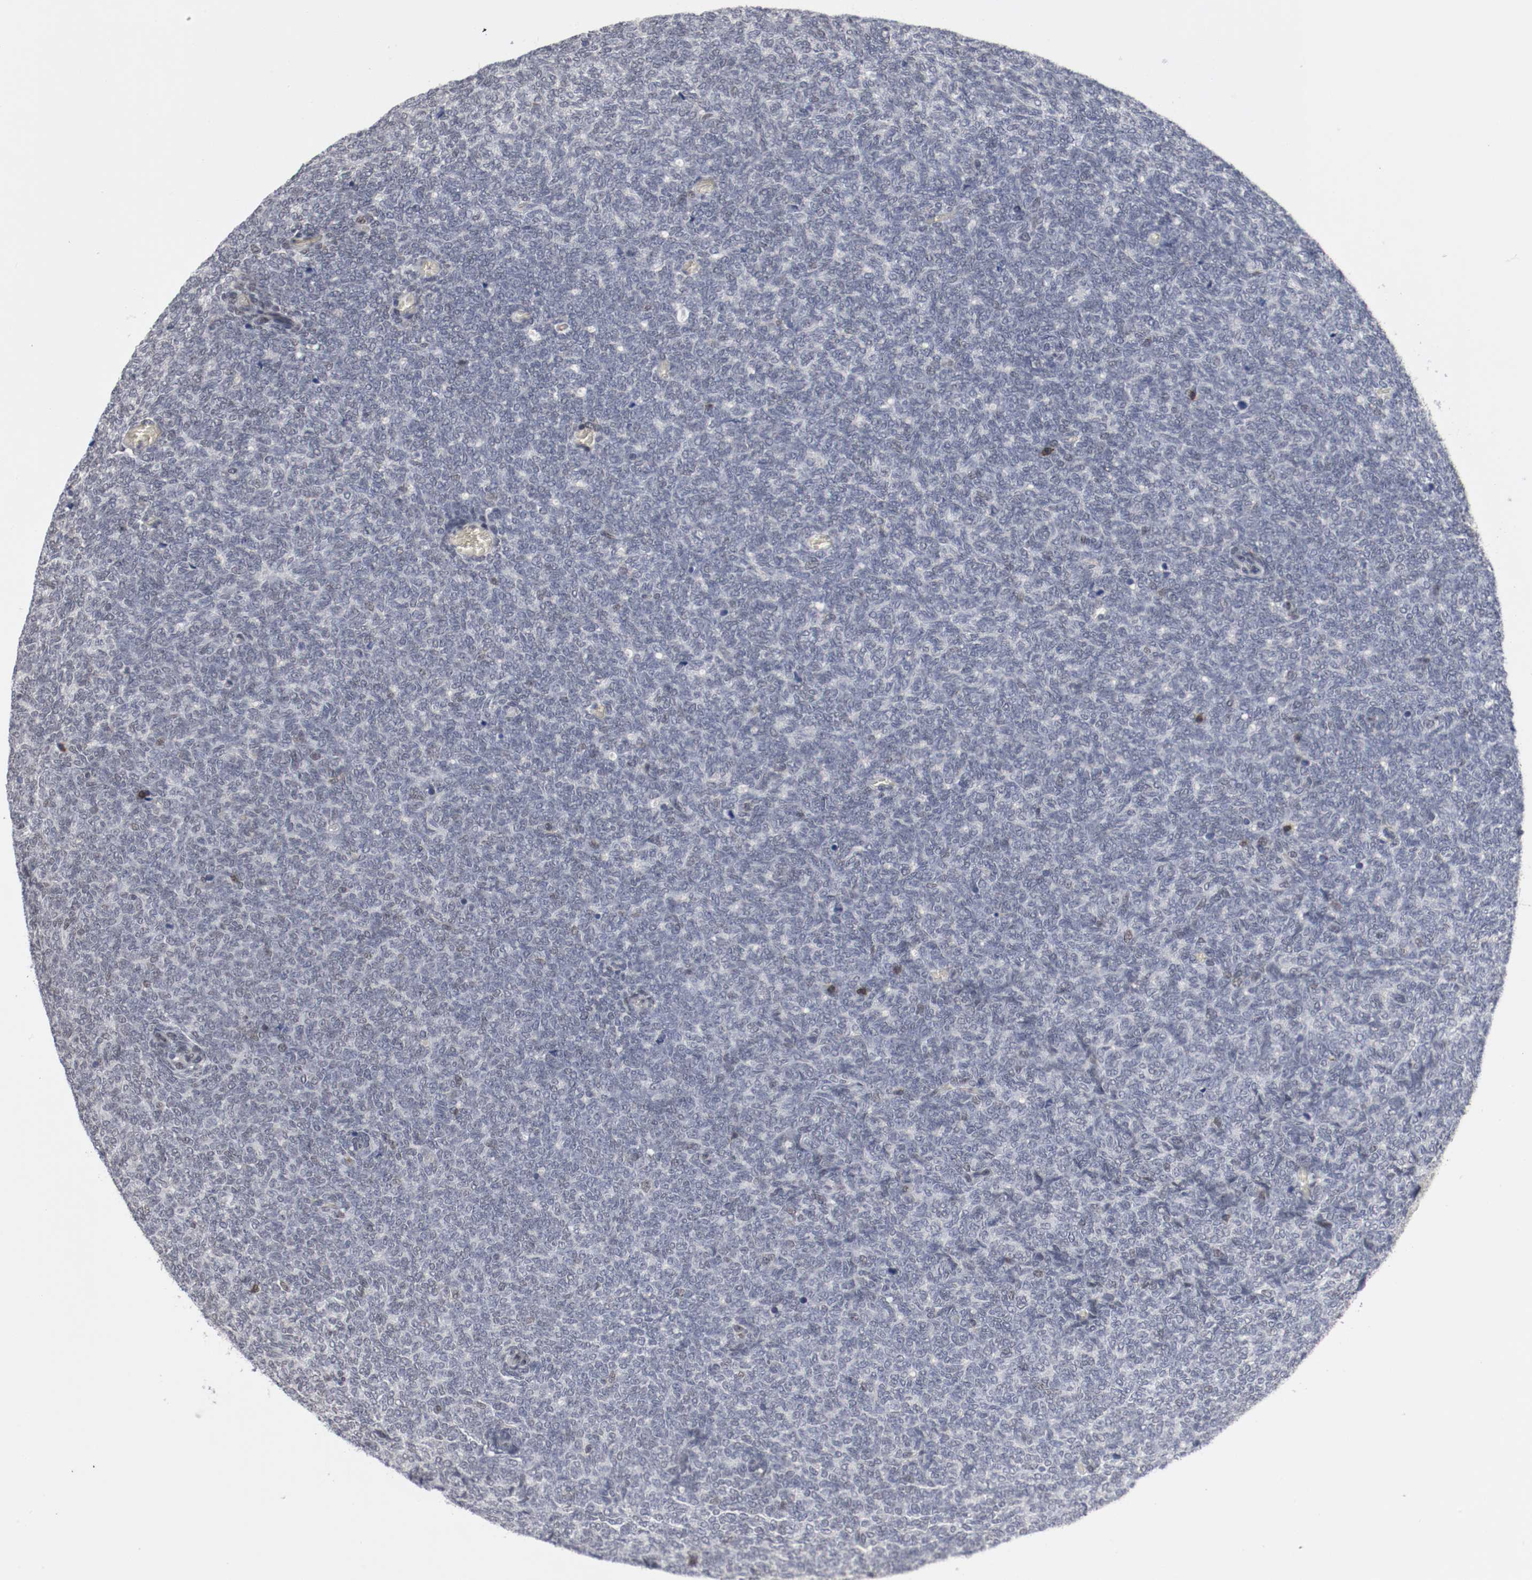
{"staining": {"intensity": "negative", "quantity": "none", "location": "none"}, "tissue": "renal cancer", "cell_type": "Tumor cells", "image_type": "cancer", "snomed": [{"axis": "morphology", "description": "Neoplasm, malignant, NOS"}, {"axis": "topography", "description": "Kidney"}], "caption": "This is an immunohistochemistry photomicrograph of human renal cancer (malignant neoplasm). There is no positivity in tumor cells.", "gene": "JUND", "patient": {"sex": "male", "age": 28}}